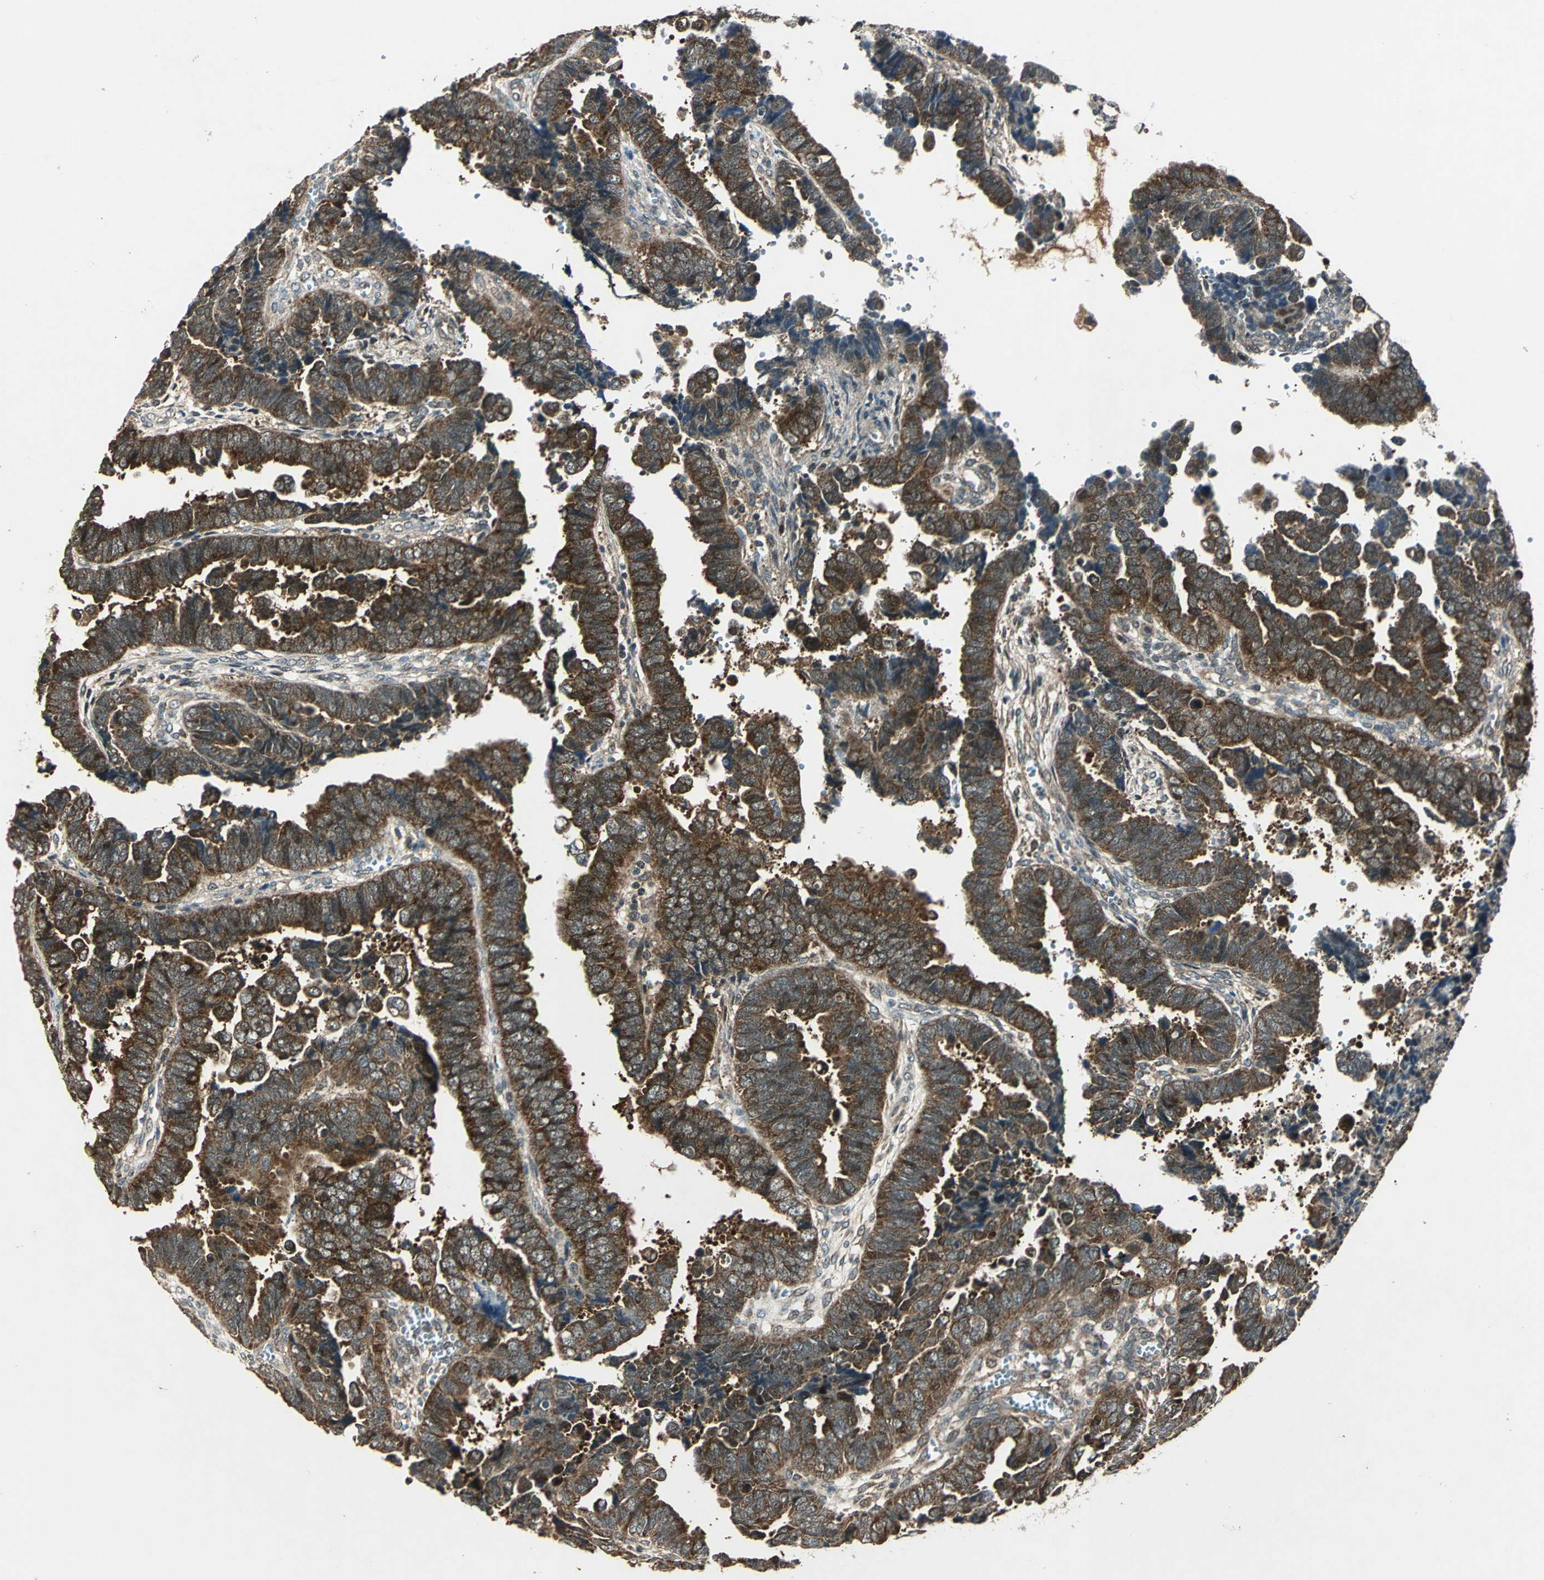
{"staining": {"intensity": "strong", "quantity": ">75%", "location": "cytoplasmic/membranous"}, "tissue": "endometrial cancer", "cell_type": "Tumor cells", "image_type": "cancer", "snomed": [{"axis": "morphology", "description": "Adenocarcinoma, NOS"}, {"axis": "topography", "description": "Endometrium"}], "caption": "DAB immunohistochemical staining of endometrial cancer shows strong cytoplasmic/membranous protein expression in approximately >75% of tumor cells. (IHC, brightfield microscopy, high magnification).", "gene": "AHSA1", "patient": {"sex": "female", "age": 75}}